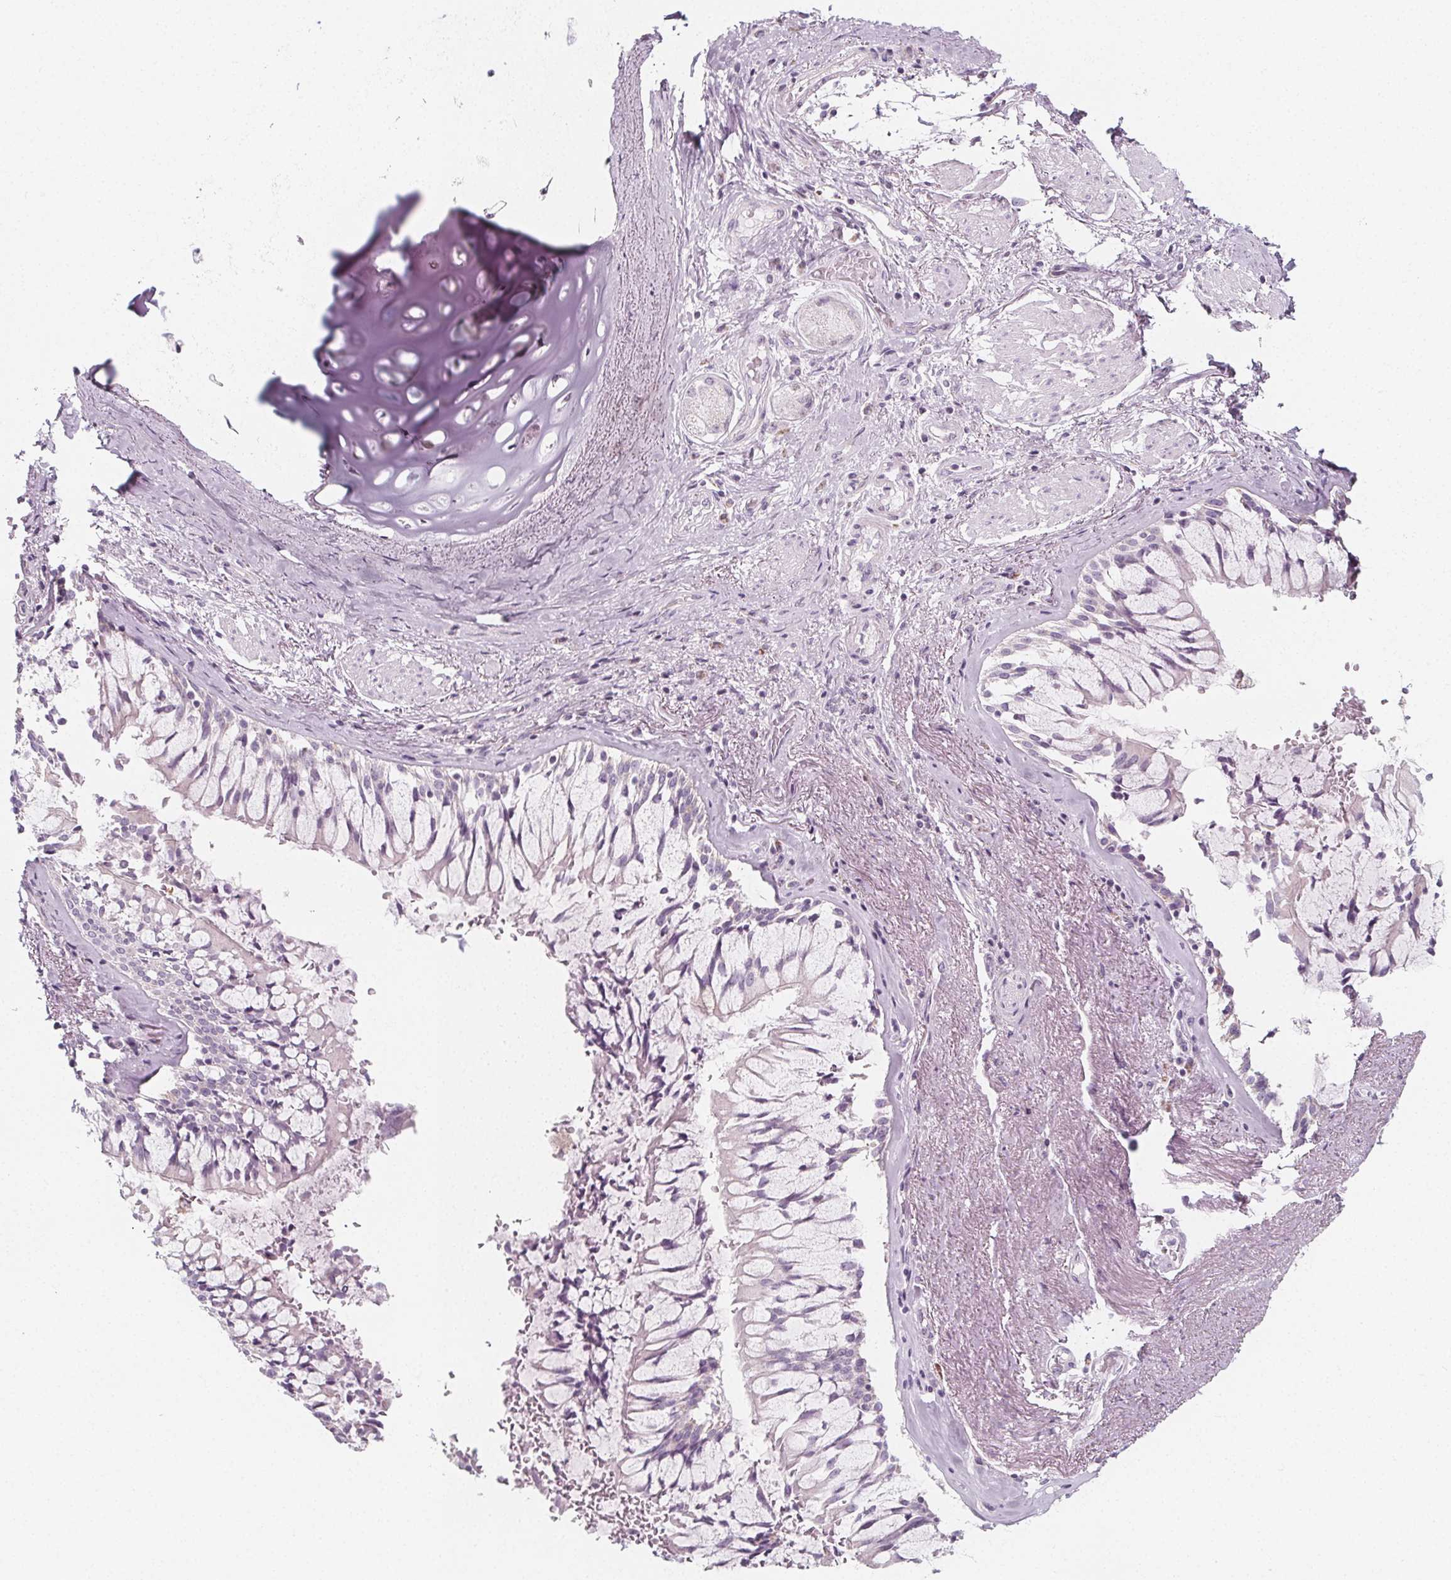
{"staining": {"intensity": "negative", "quantity": "none", "location": "none"}, "tissue": "adipose tissue", "cell_type": "Adipocytes", "image_type": "normal", "snomed": [{"axis": "morphology", "description": "Normal tissue, NOS"}, {"axis": "topography", "description": "Cartilage tissue"}, {"axis": "topography", "description": "Bronchus"}], "caption": "IHC of benign human adipose tissue reveals no expression in adipocytes.", "gene": "IL17C", "patient": {"sex": "male", "age": 64}}